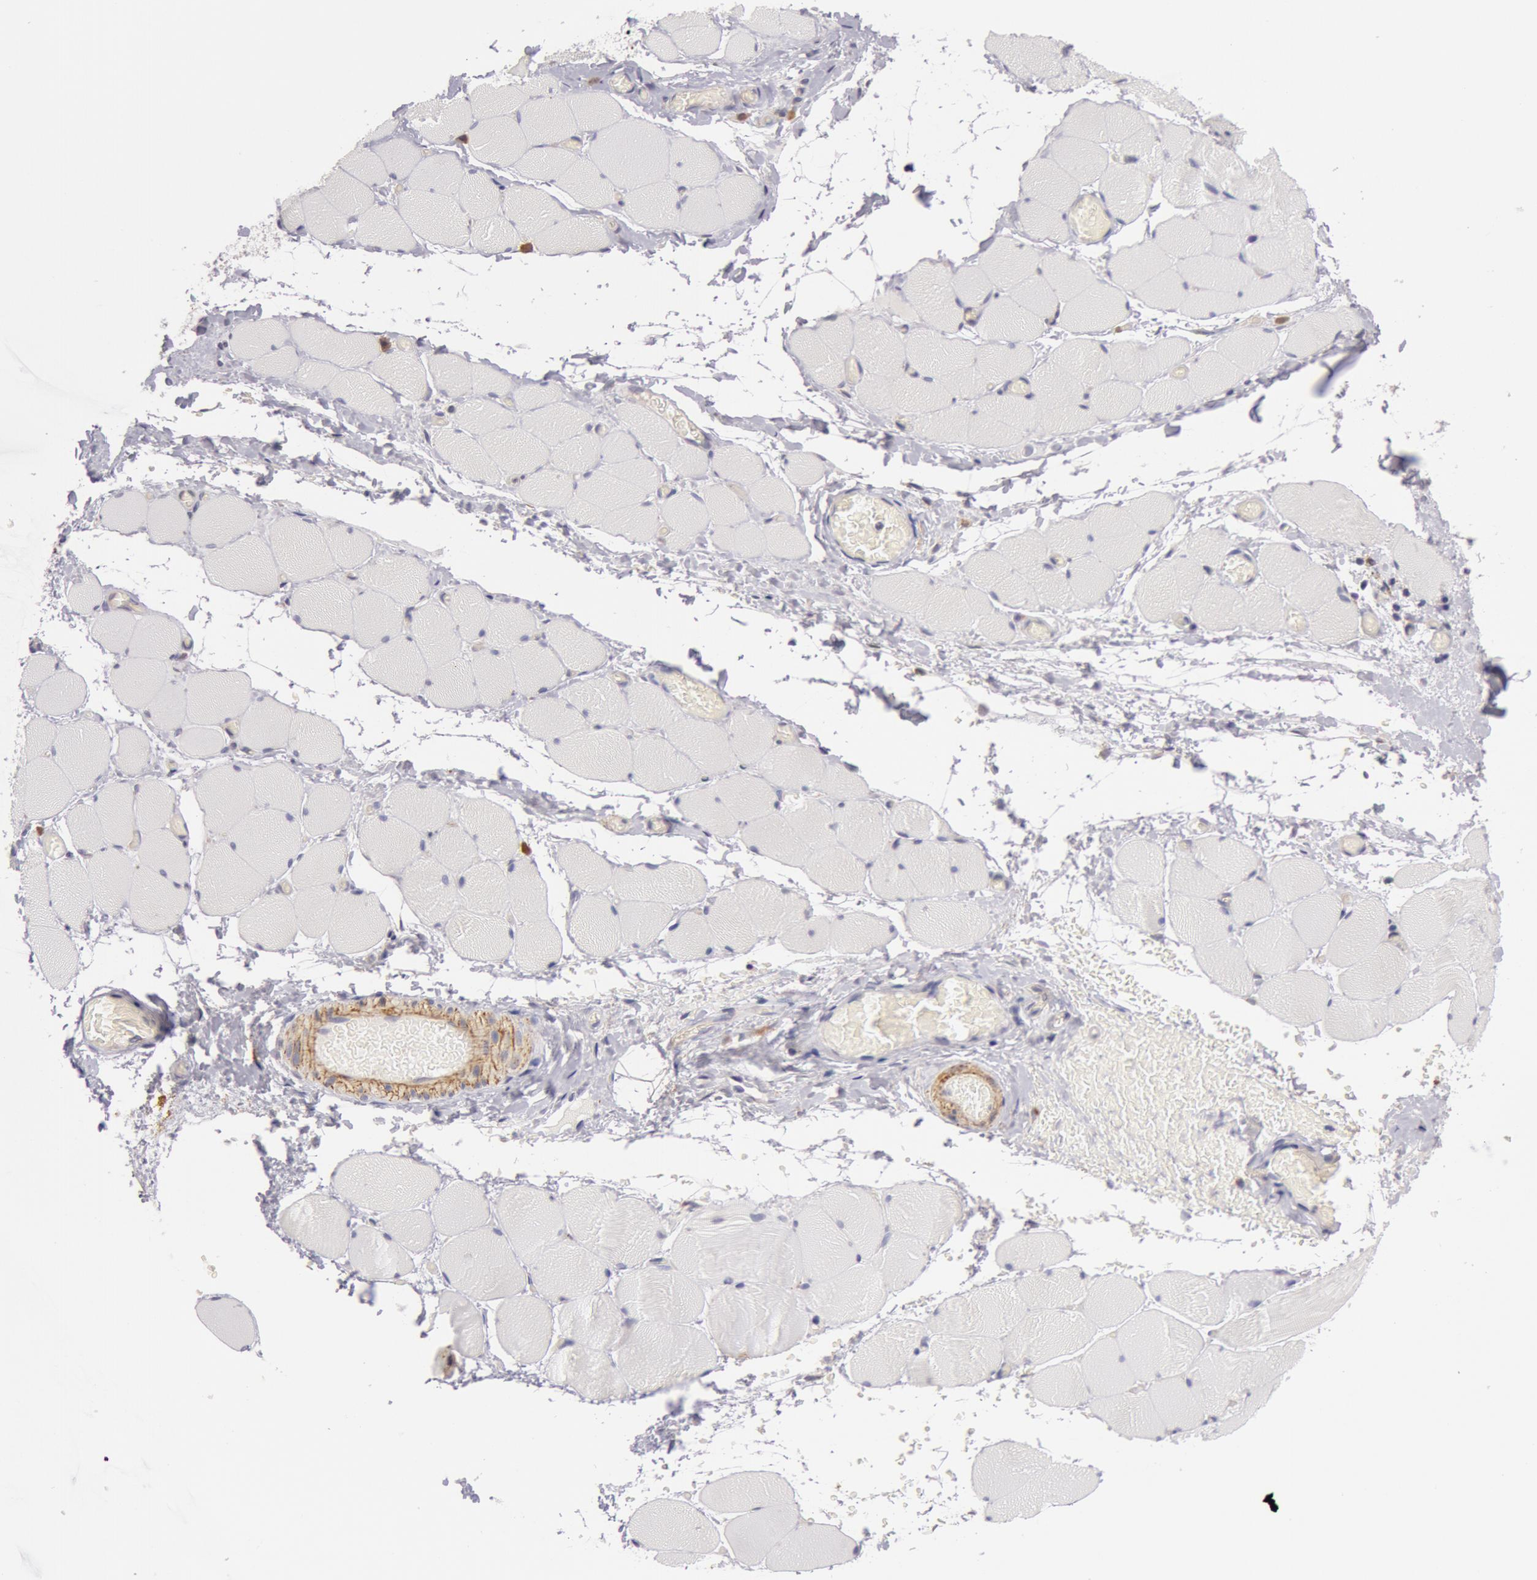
{"staining": {"intensity": "negative", "quantity": "none", "location": "none"}, "tissue": "skeletal muscle", "cell_type": "Myocytes", "image_type": "normal", "snomed": [{"axis": "morphology", "description": "Normal tissue, NOS"}, {"axis": "topography", "description": "Skeletal muscle"}, {"axis": "topography", "description": "Soft tissue"}], "caption": "Immunohistochemistry (IHC) image of unremarkable skeletal muscle stained for a protein (brown), which exhibits no staining in myocytes.", "gene": "IL23A", "patient": {"sex": "female", "age": 58}}